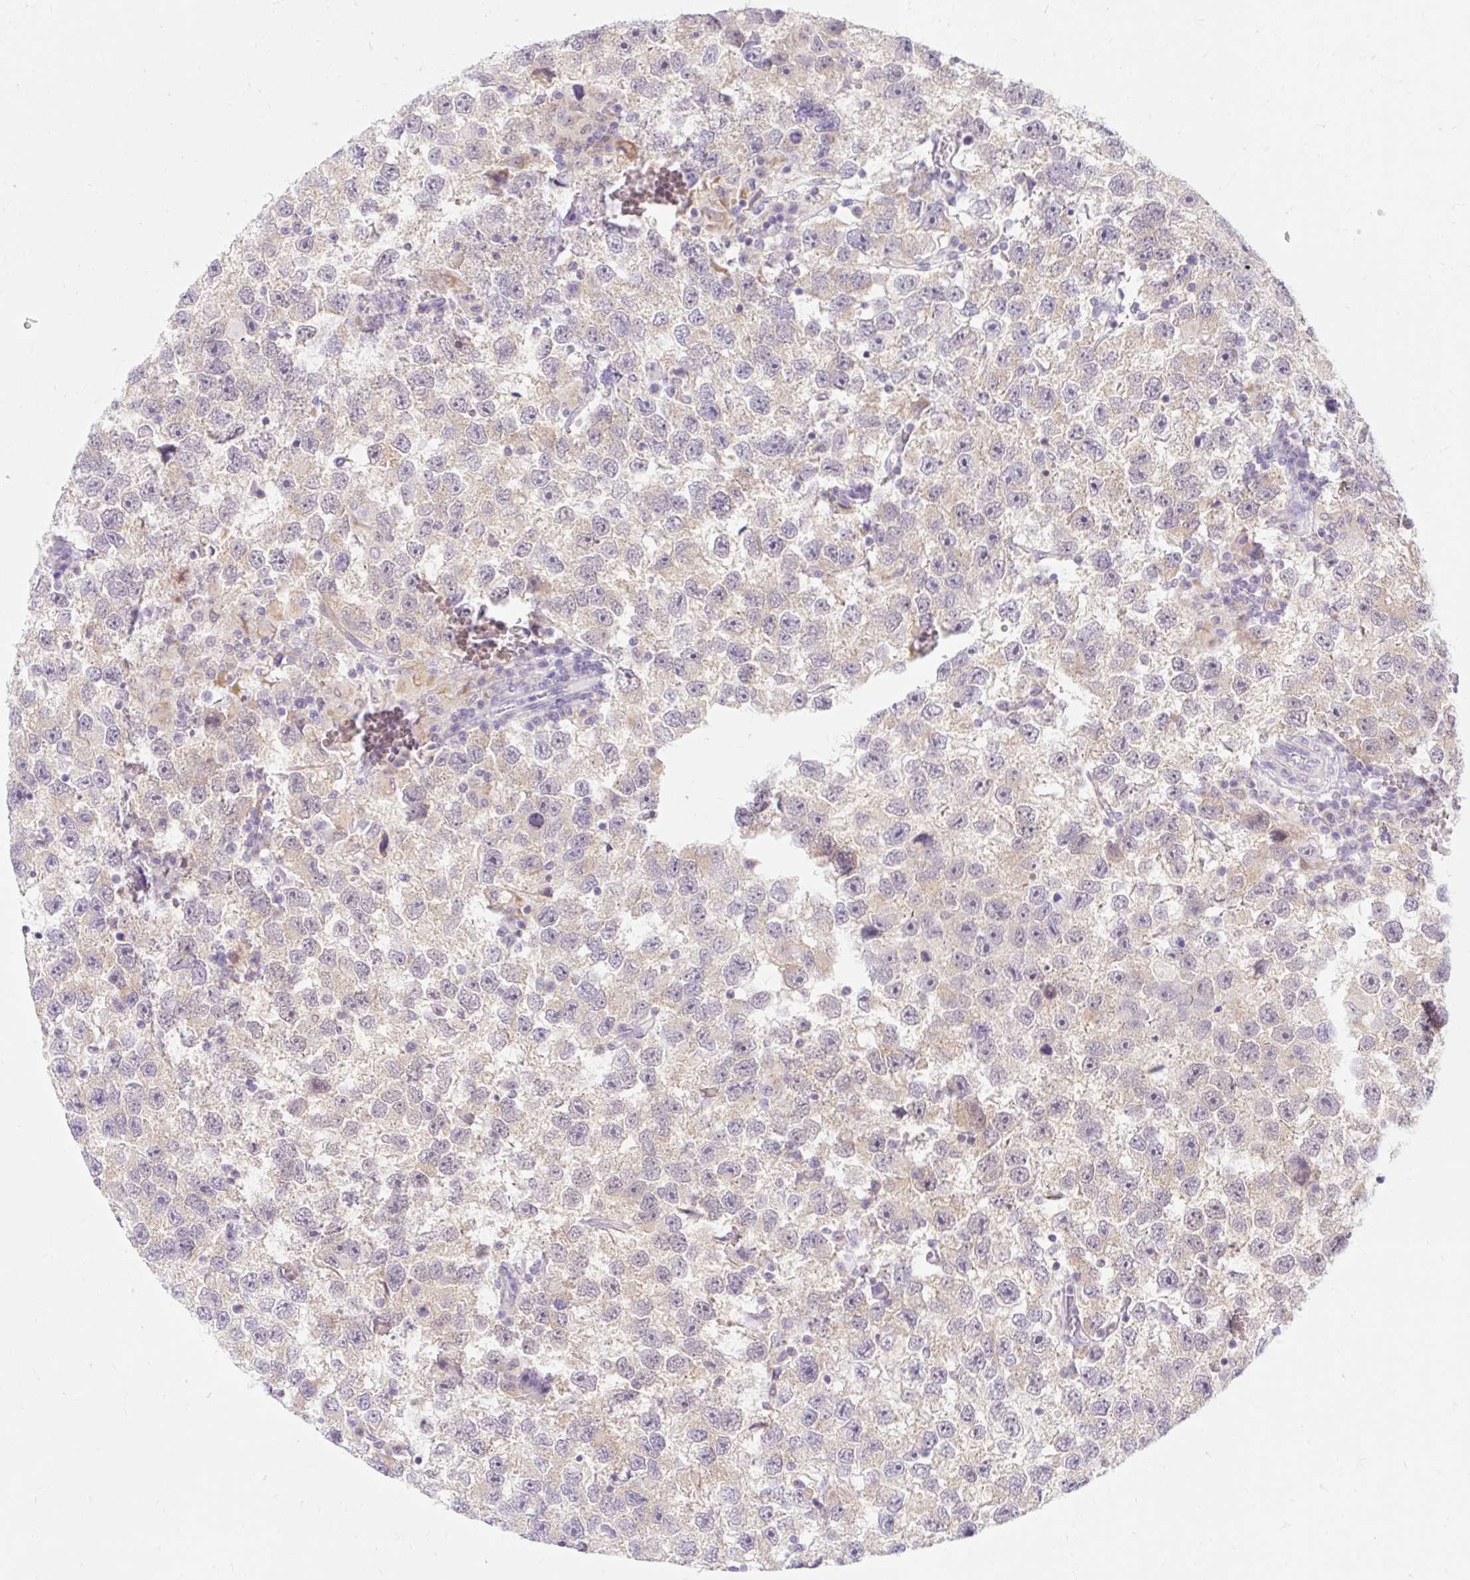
{"staining": {"intensity": "weak", "quantity": "25%-75%", "location": "cytoplasmic/membranous"}, "tissue": "testis cancer", "cell_type": "Tumor cells", "image_type": "cancer", "snomed": [{"axis": "morphology", "description": "Seminoma, NOS"}, {"axis": "topography", "description": "Testis"}], "caption": "Seminoma (testis) stained for a protein (brown) demonstrates weak cytoplasmic/membranous positive staining in about 25%-75% of tumor cells.", "gene": "ITPK1", "patient": {"sex": "male", "age": 26}}